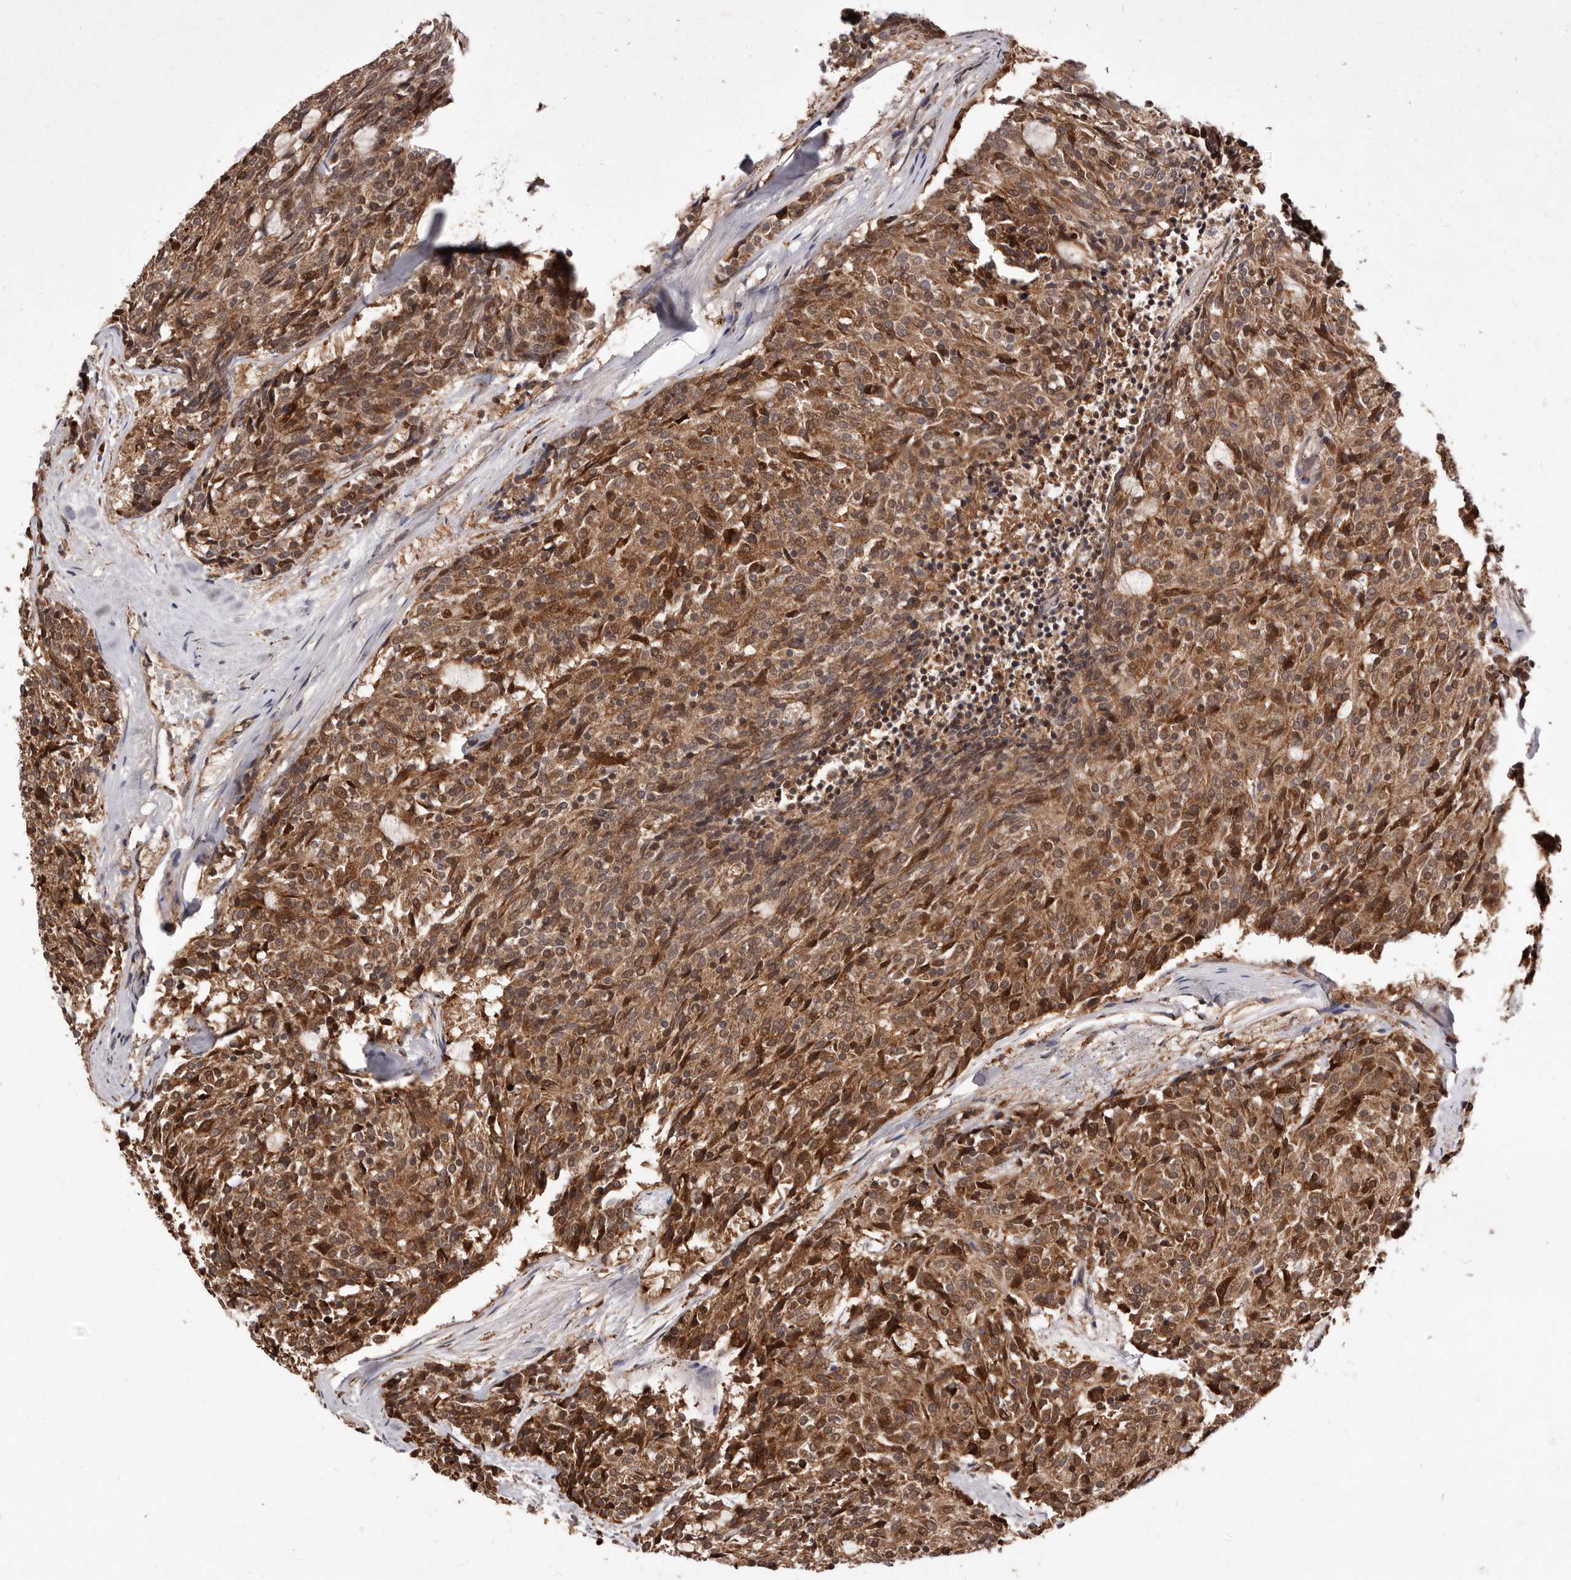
{"staining": {"intensity": "moderate", "quantity": ">75%", "location": "cytoplasmic/membranous"}, "tissue": "carcinoid", "cell_type": "Tumor cells", "image_type": "cancer", "snomed": [{"axis": "morphology", "description": "Carcinoid, malignant, NOS"}, {"axis": "topography", "description": "Pancreas"}], "caption": "Protein staining reveals moderate cytoplasmic/membranous staining in approximately >75% of tumor cells in carcinoid.", "gene": "RRM2B", "patient": {"sex": "female", "age": 54}}